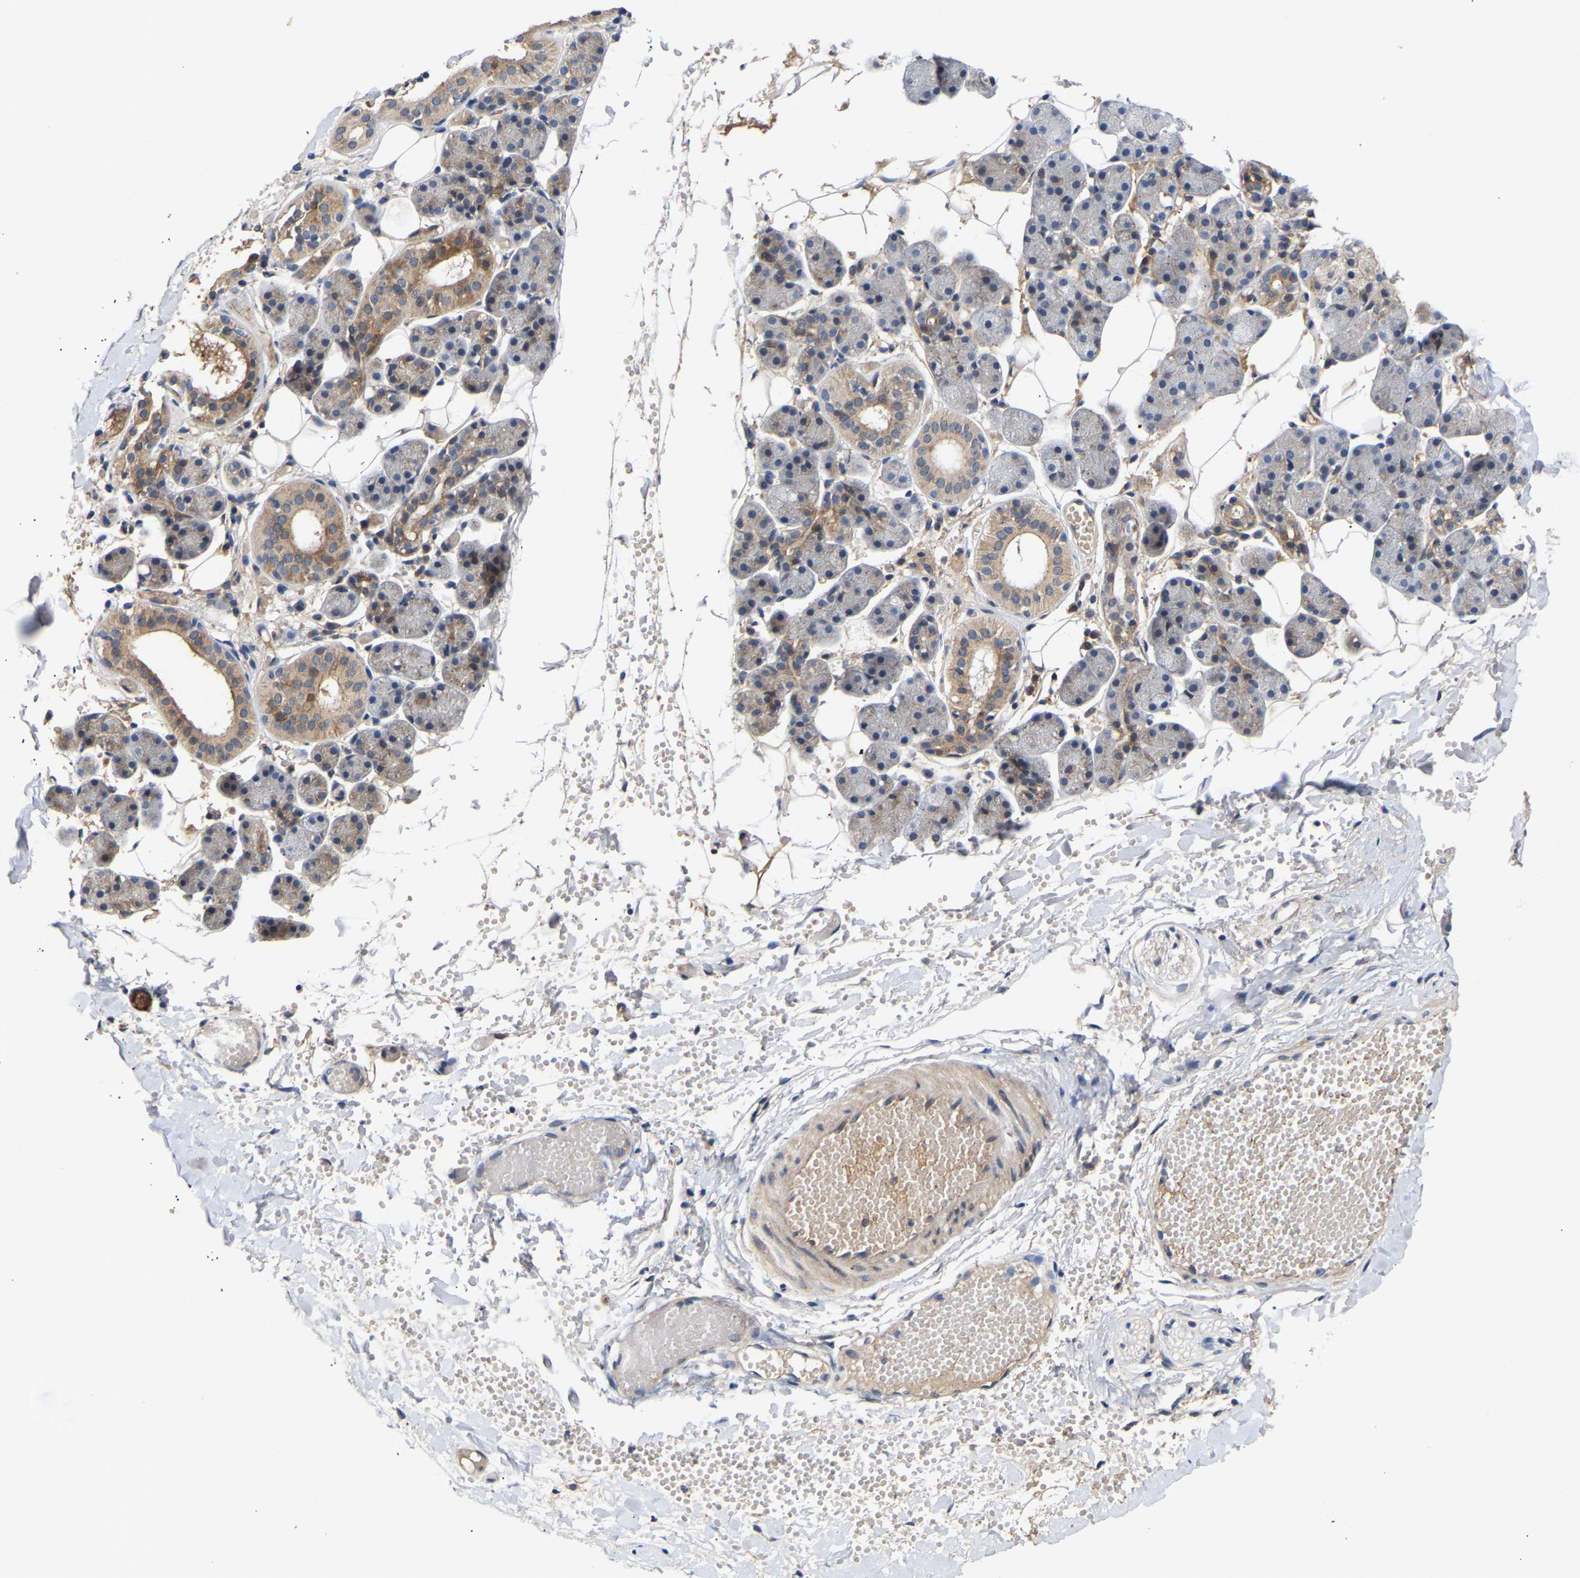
{"staining": {"intensity": "moderate", "quantity": "<25%", "location": "cytoplasmic/membranous"}, "tissue": "salivary gland", "cell_type": "Glandular cells", "image_type": "normal", "snomed": [{"axis": "morphology", "description": "Normal tissue, NOS"}, {"axis": "topography", "description": "Salivary gland"}], "caption": "IHC staining of benign salivary gland, which shows low levels of moderate cytoplasmic/membranous staining in about <25% of glandular cells indicating moderate cytoplasmic/membranous protein positivity. The staining was performed using DAB (brown) for protein detection and nuclei were counterstained in hematoxylin (blue).", "gene": "KASH5", "patient": {"sex": "female", "age": 33}}